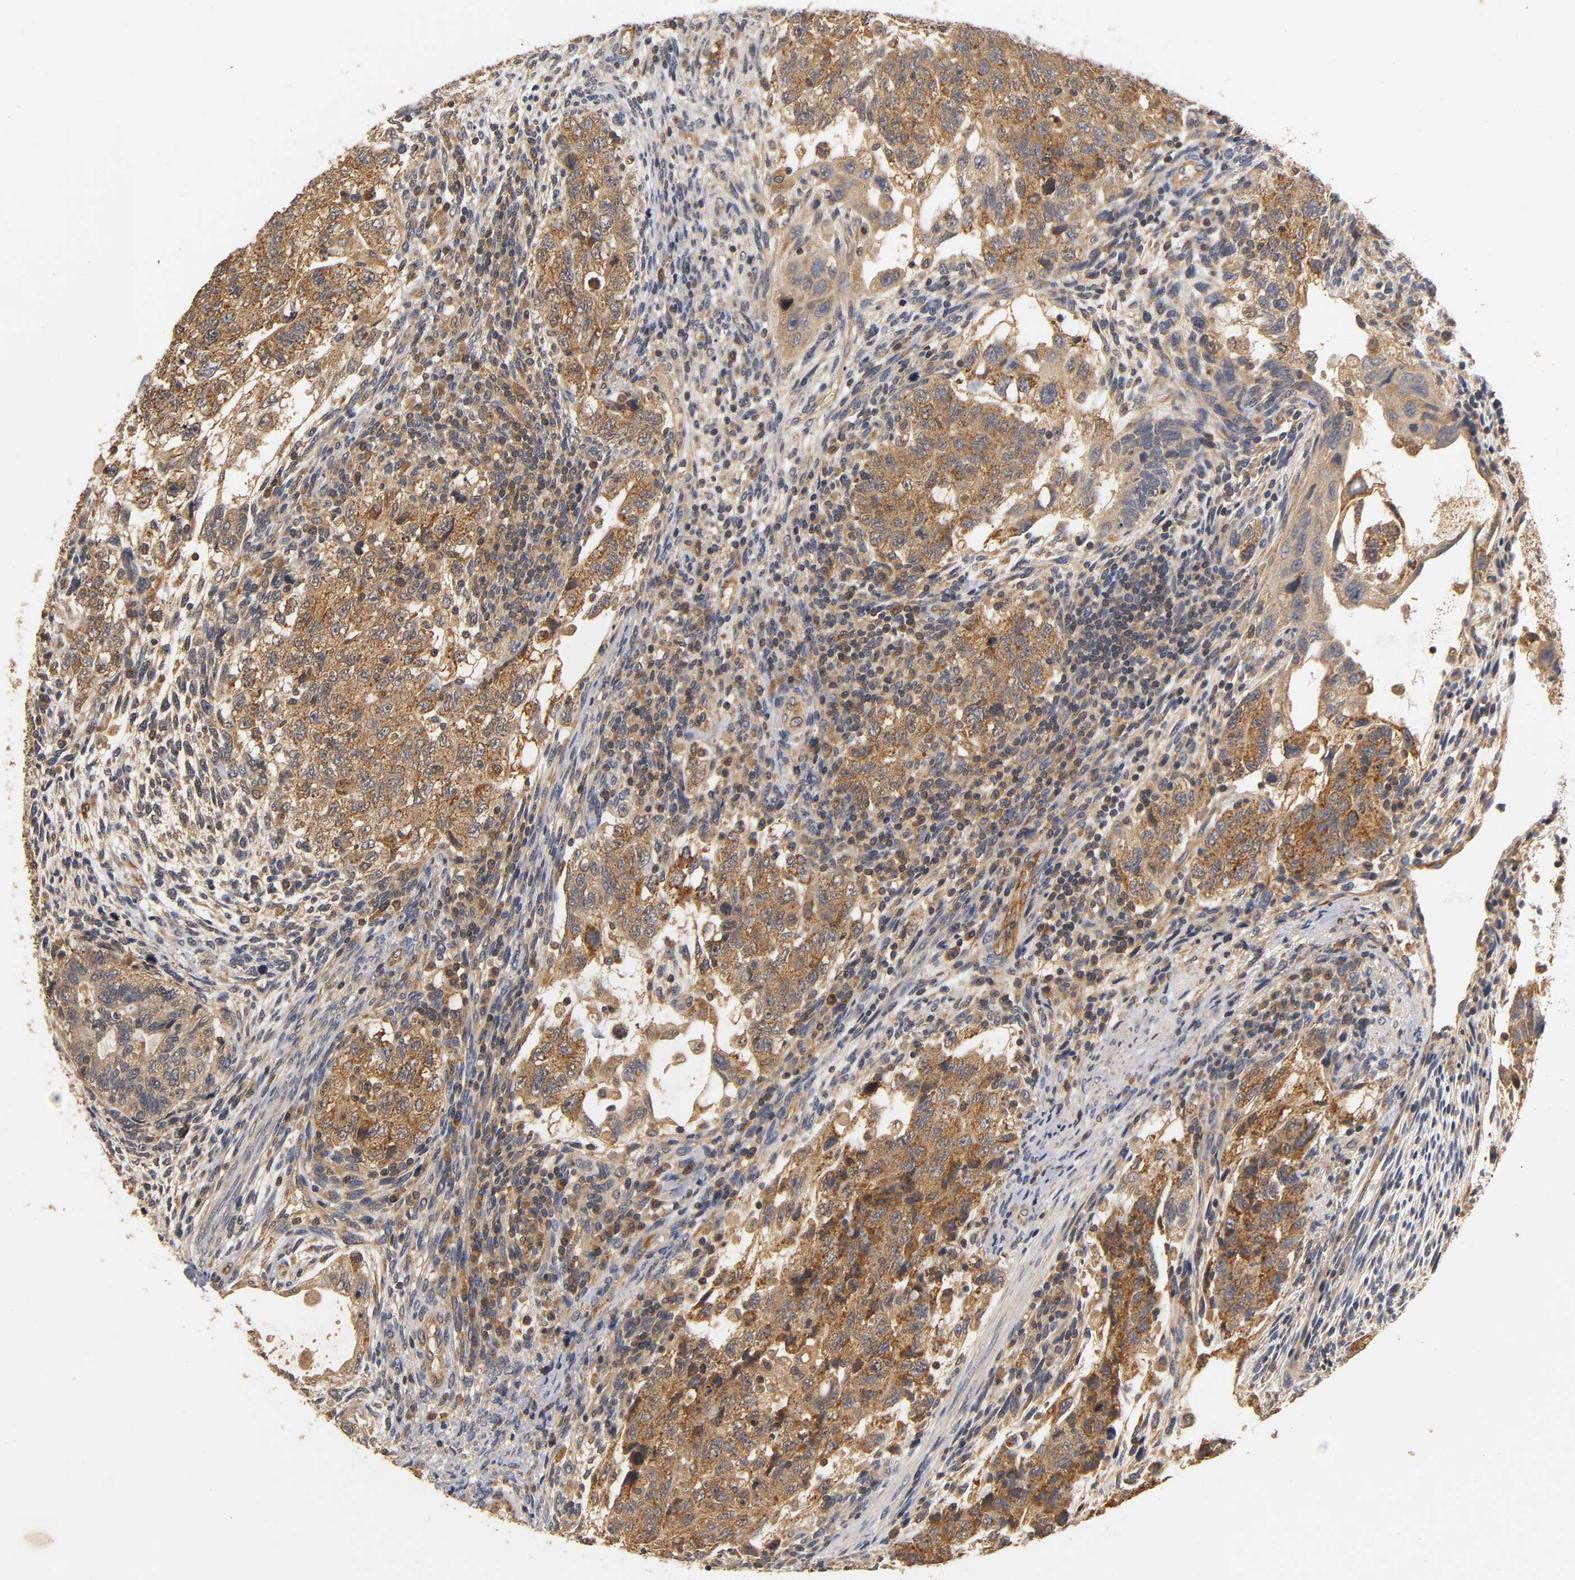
{"staining": {"intensity": "strong", "quantity": ">75%", "location": "cytoplasmic/membranous"}, "tissue": "testis cancer", "cell_type": "Tumor cells", "image_type": "cancer", "snomed": [{"axis": "morphology", "description": "Normal tissue, NOS"}, {"axis": "morphology", "description": "Carcinoma, Embryonal, NOS"}, {"axis": "topography", "description": "Testis"}], "caption": "A high amount of strong cytoplasmic/membranous expression is present in about >75% of tumor cells in testis cancer tissue.", "gene": "SCAP", "patient": {"sex": "male", "age": 36}}